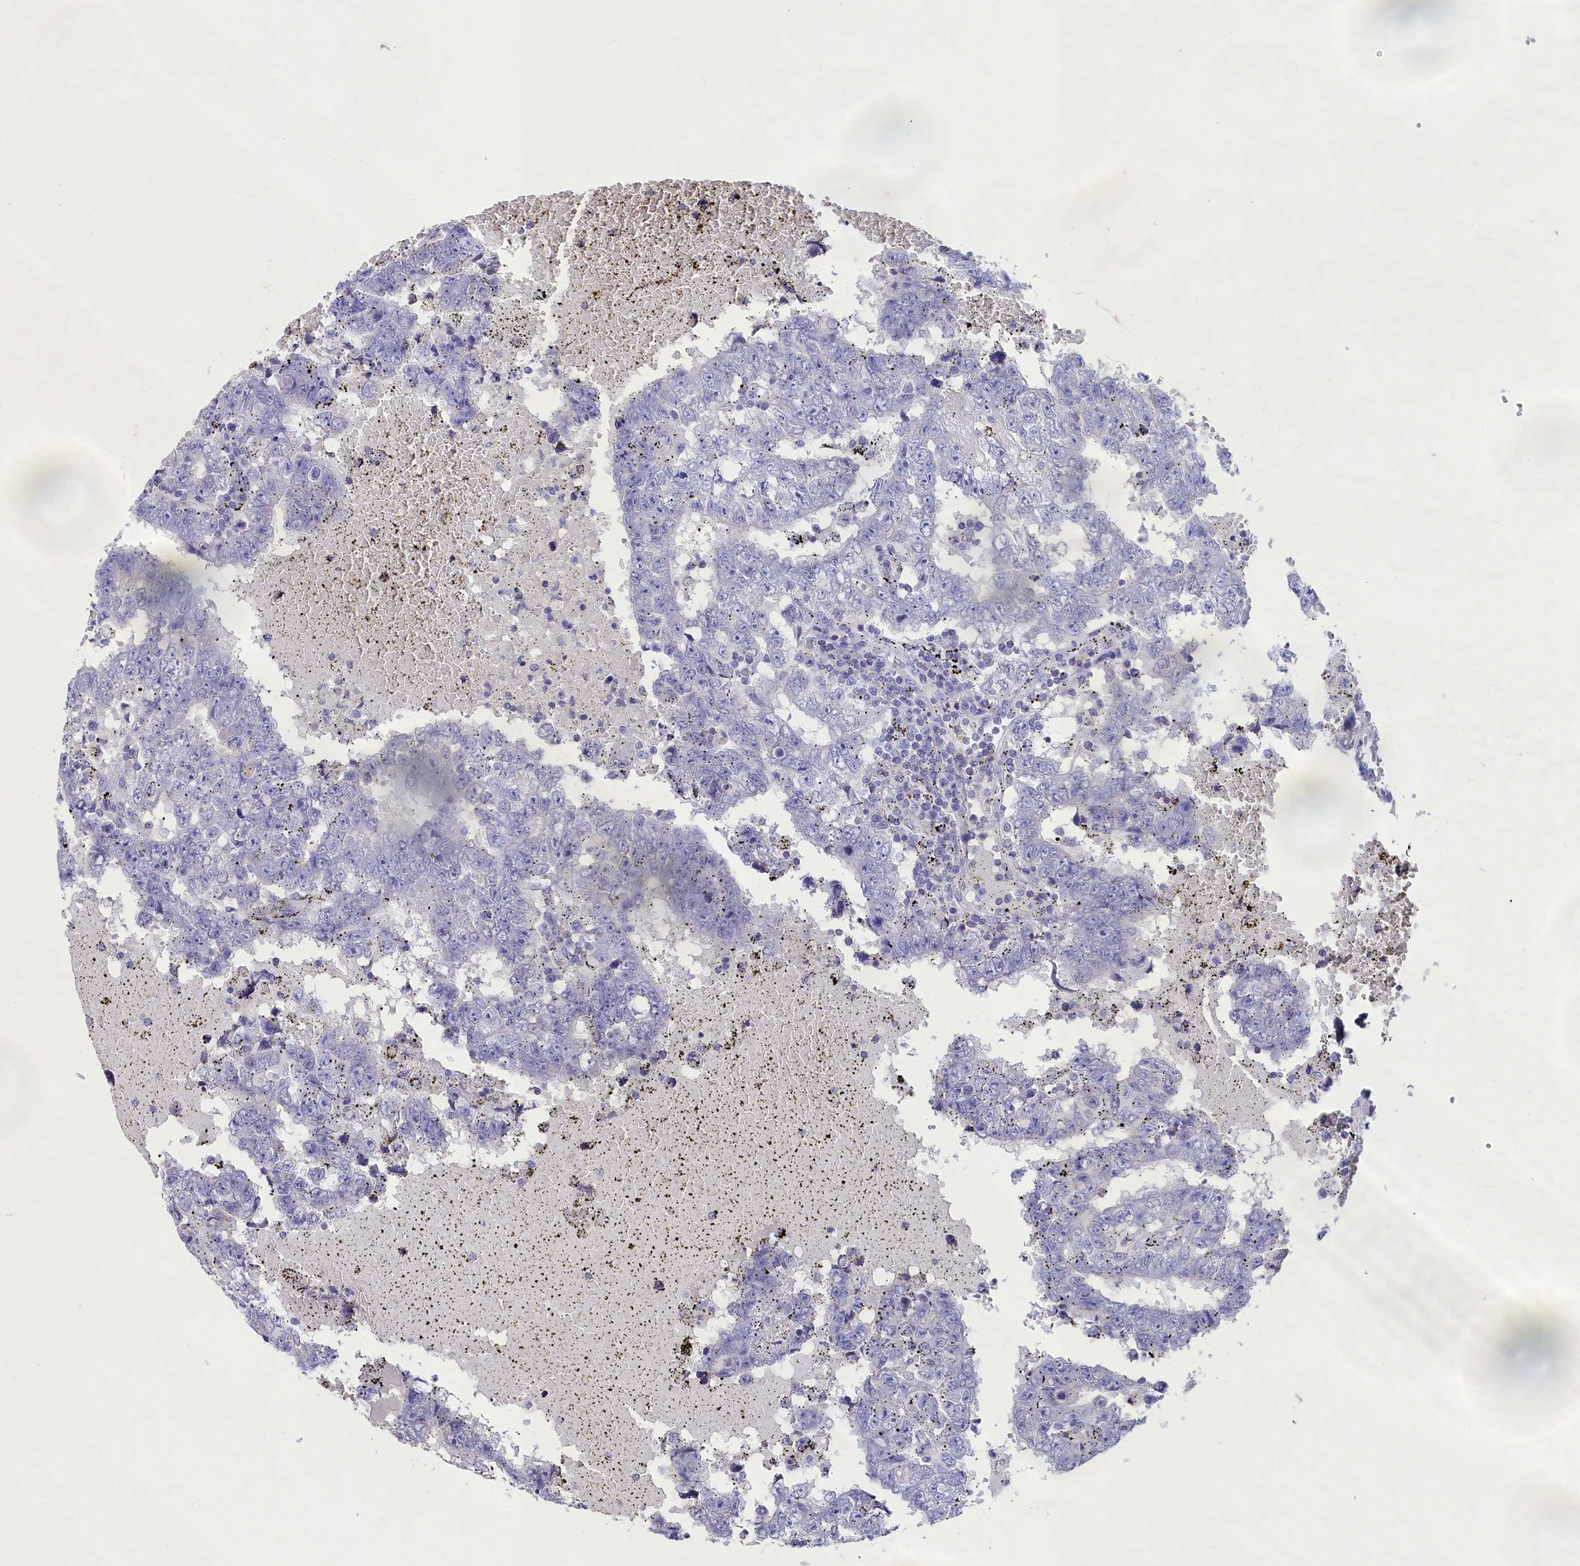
{"staining": {"intensity": "negative", "quantity": "none", "location": "none"}, "tissue": "testis cancer", "cell_type": "Tumor cells", "image_type": "cancer", "snomed": [{"axis": "morphology", "description": "Carcinoma, Embryonal, NOS"}, {"axis": "topography", "description": "Testis"}], "caption": "DAB (3,3'-diaminobenzidine) immunohistochemical staining of testis cancer displays no significant staining in tumor cells. (DAB (3,3'-diaminobenzidine) IHC, high magnification).", "gene": "PRDM12", "patient": {"sex": "male", "age": 25}}